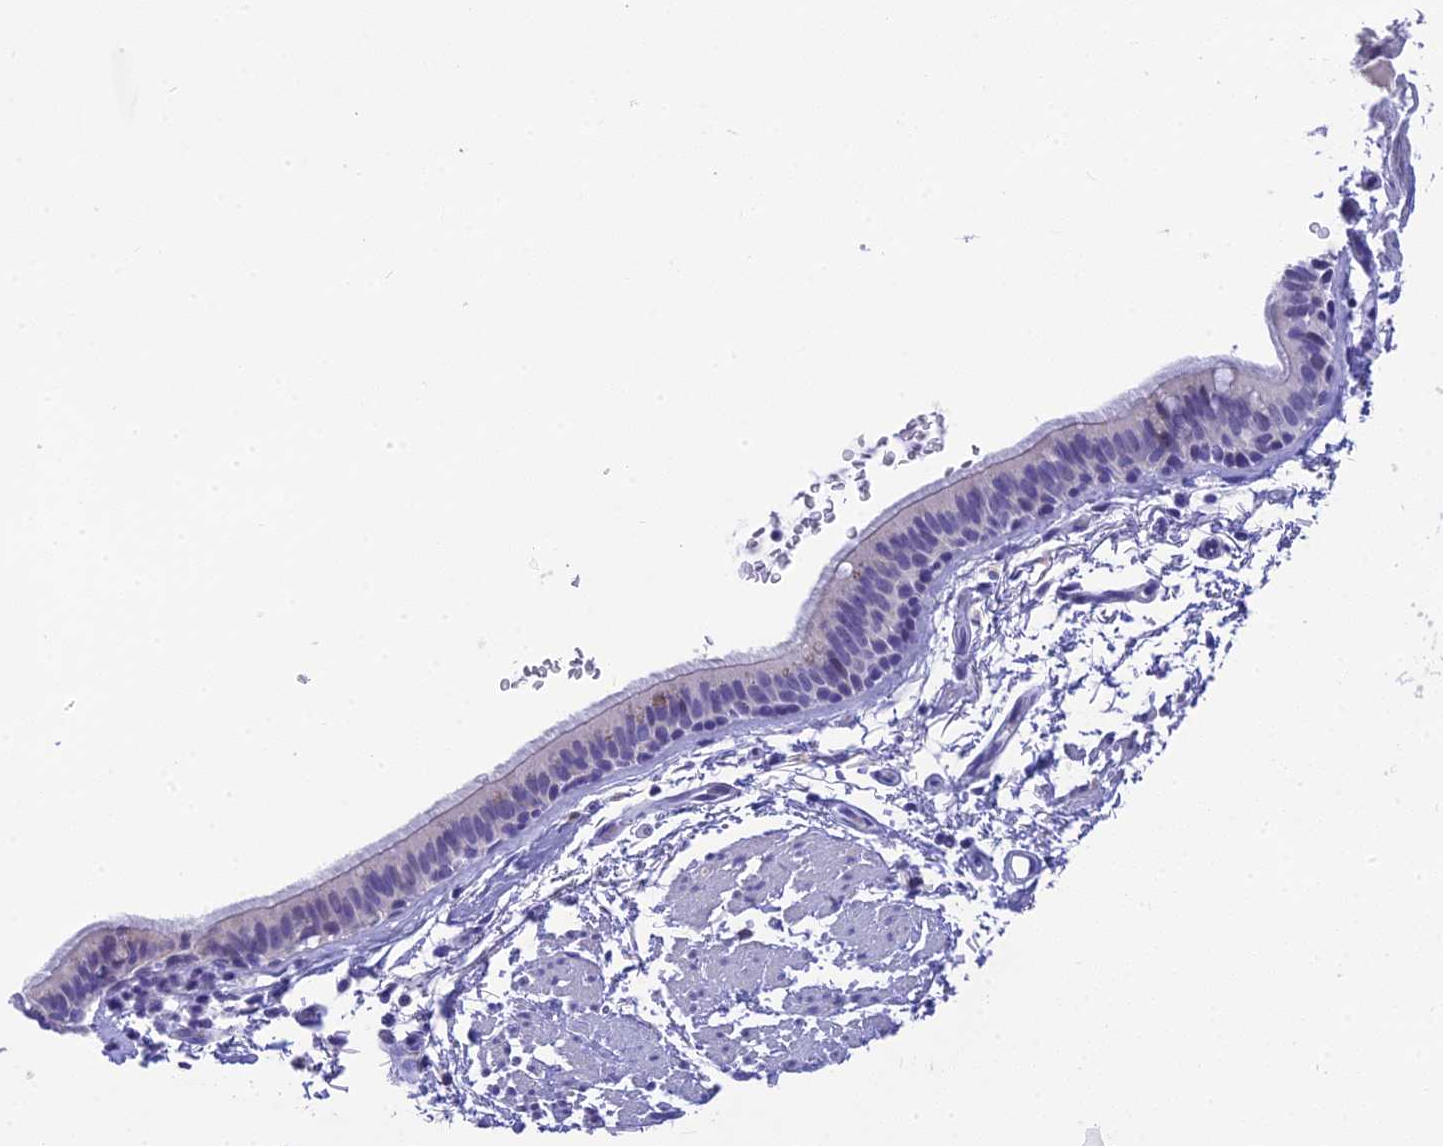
{"staining": {"intensity": "negative", "quantity": "none", "location": "none"}, "tissue": "bronchus", "cell_type": "Respiratory epithelial cells", "image_type": "normal", "snomed": [{"axis": "morphology", "description": "Normal tissue, NOS"}, {"axis": "topography", "description": "Lymph node"}, {"axis": "topography", "description": "Bronchus"}], "caption": "This is an immunohistochemistry photomicrograph of normal human bronchus. There is no staining in respiratory epithelial cells.", "gene": "KDELR3", "patient": {"sex": "female", "age": 70}}